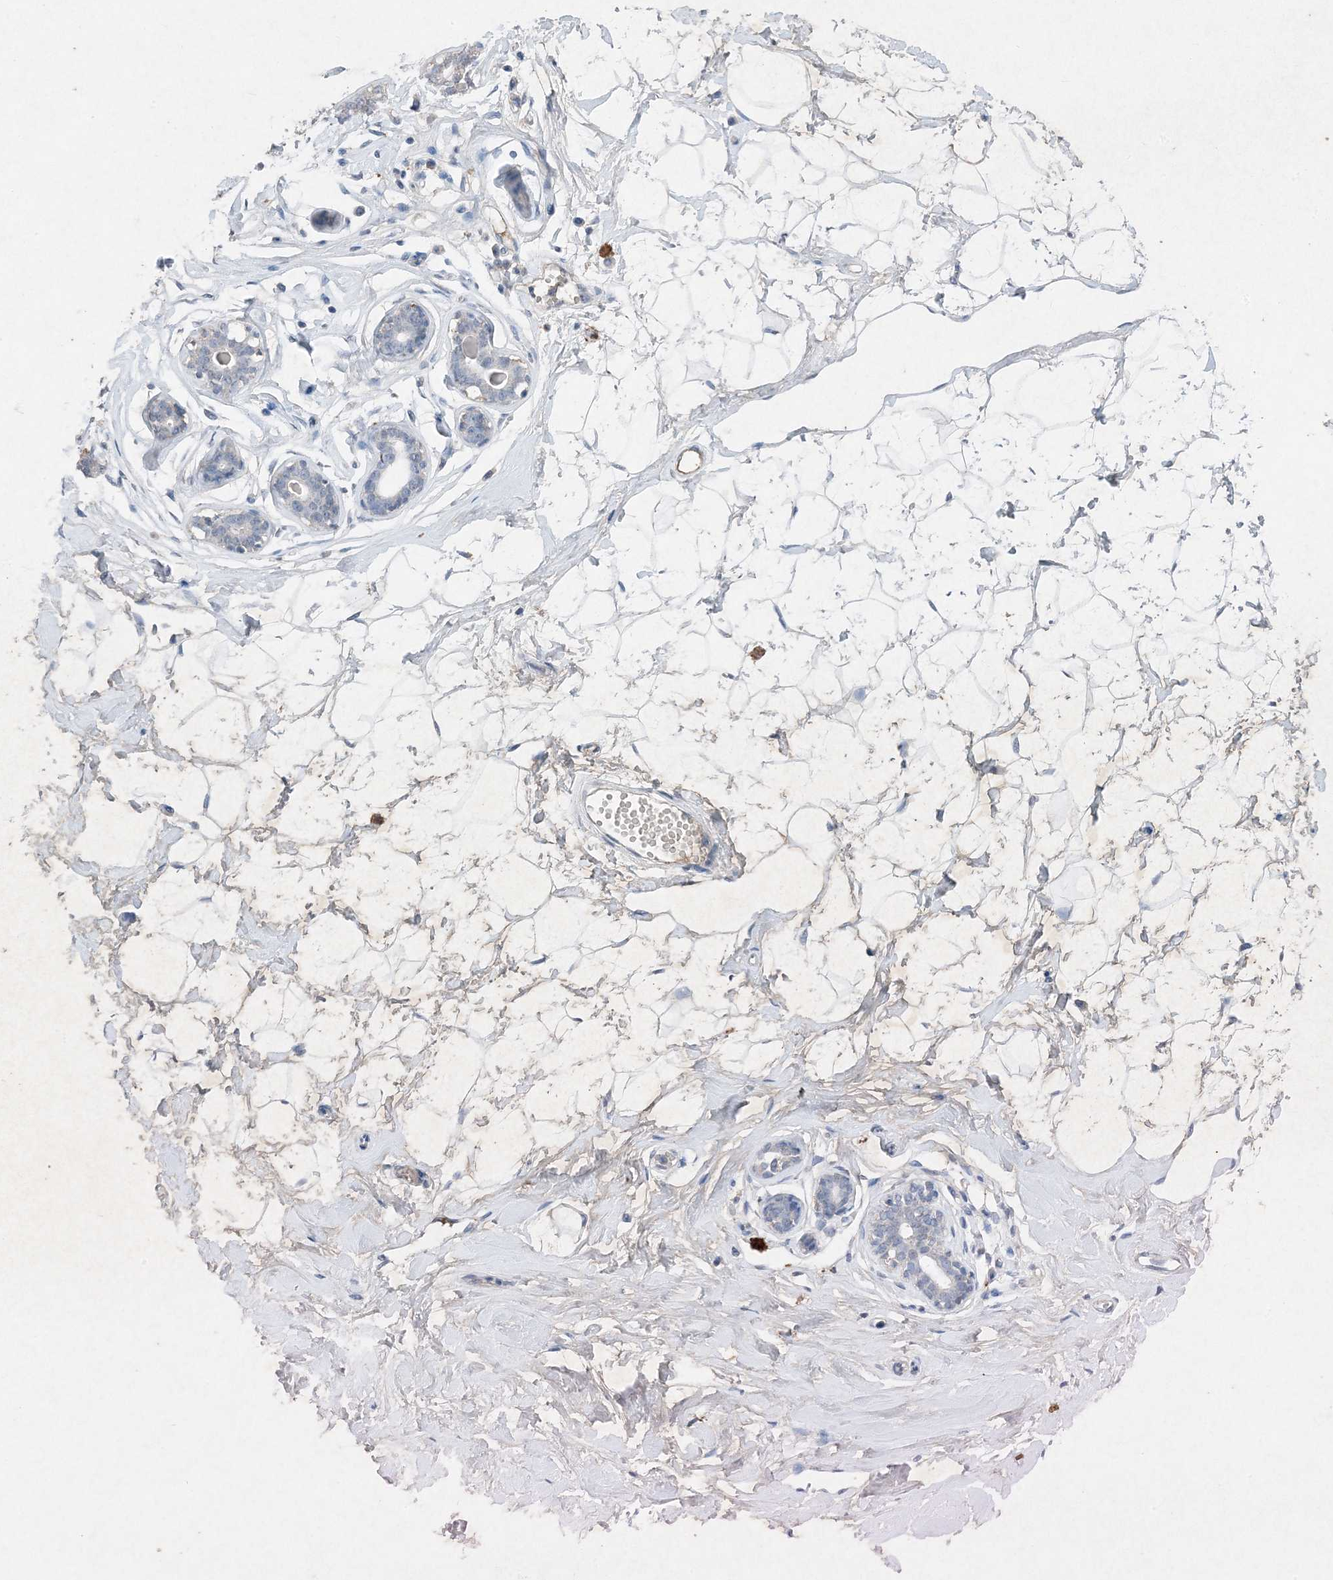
{"staining": {"intensity": "negative", "quantity": "none", "location": "none"}, "tissue": "breast", "cell_type": "Adipocytes", "image_type": "normal", "snomed": [{"axis": "morphology", "description": "Normal tissue, NOS"}, {"axis": "morphology", "description": "Adenoma, NOS"}, {"axis": "topography", "description": "Breast"}], "caption": "This is an IHC photomicrograph of benign breast. There is no positivity in adipocytes.", "gene": "FCN3", "patient": {"sex": "female", "age": 23}}